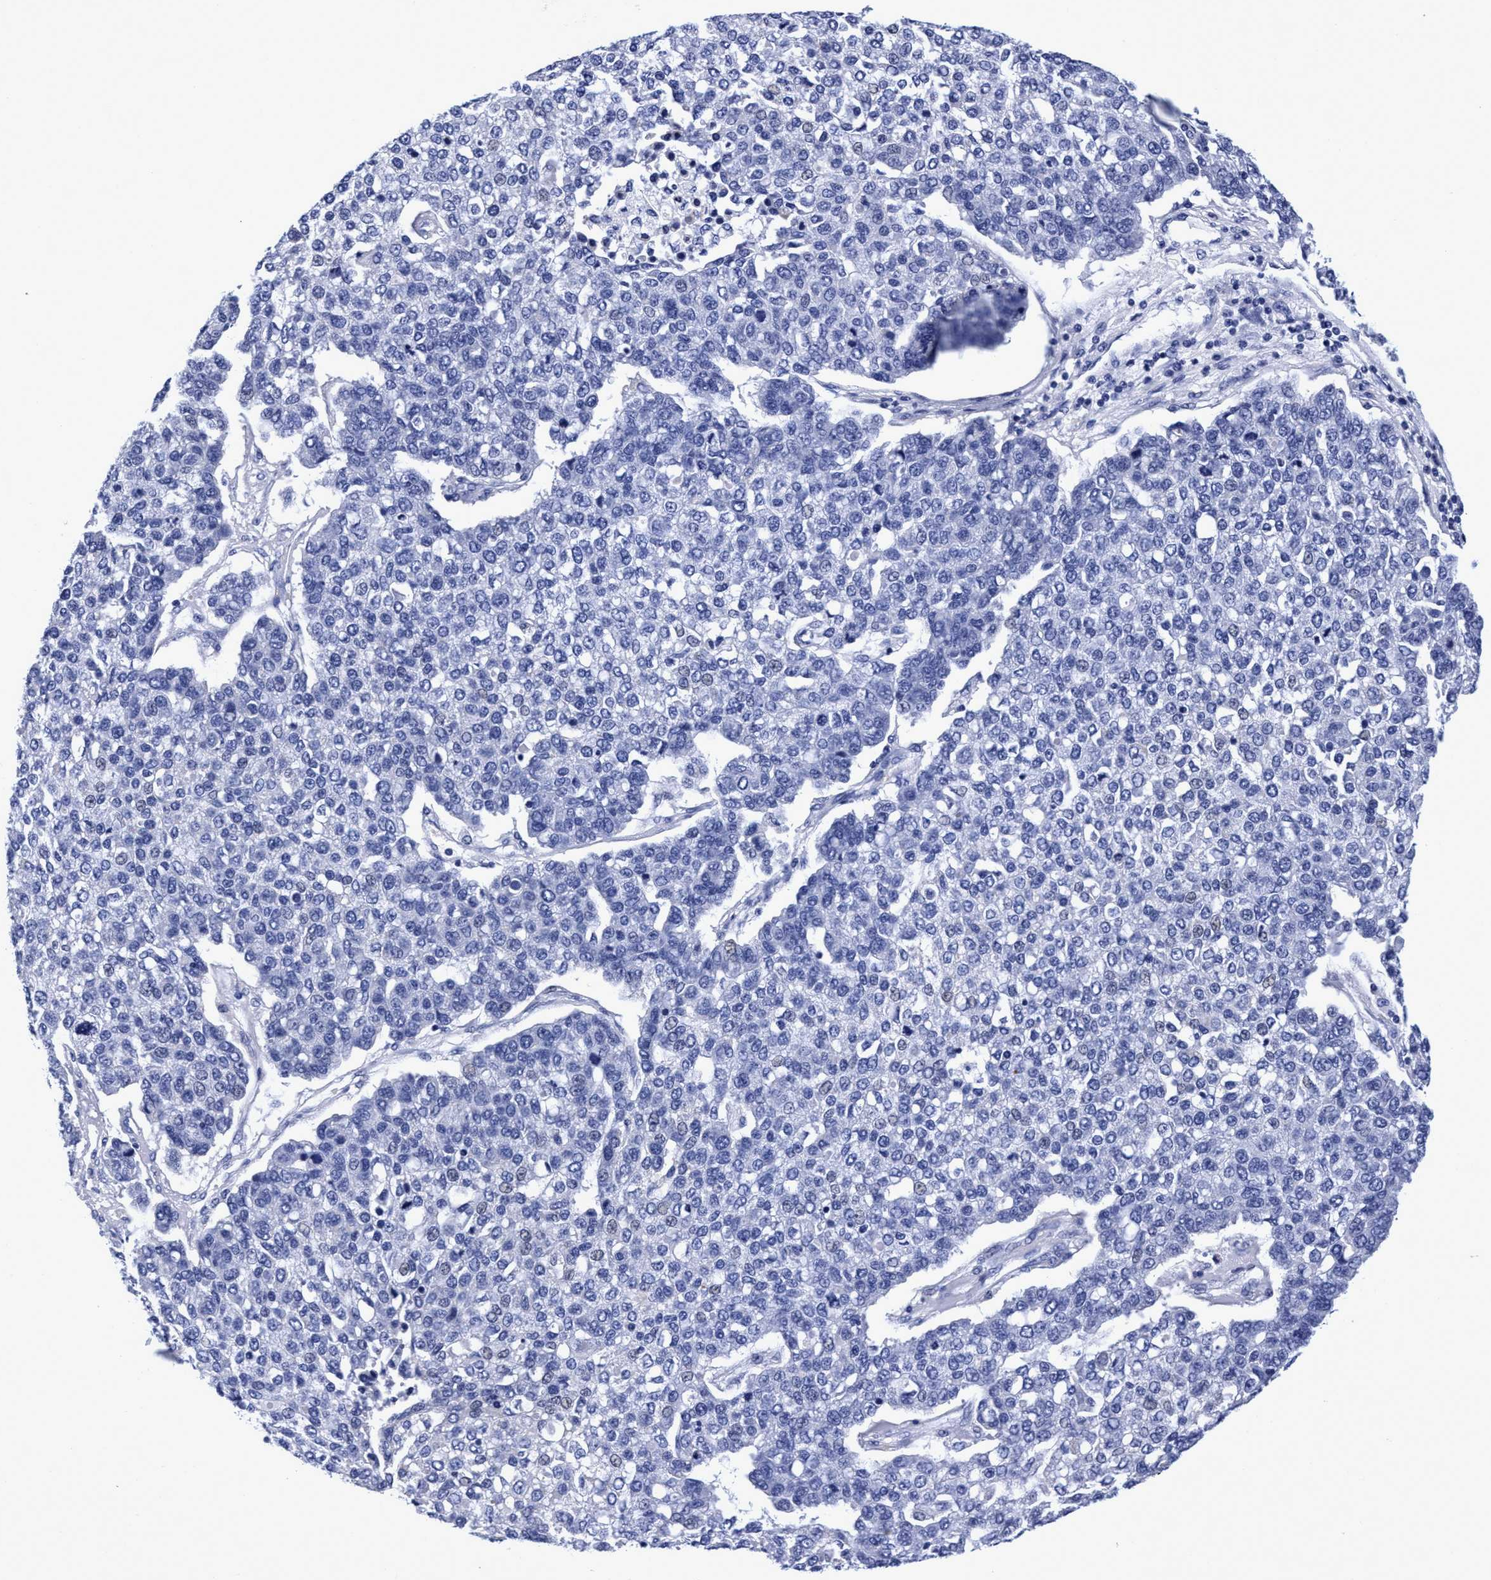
{"staining": {"intensity": "negative", "quantity": "none", "location": "none"}, "tissue": "pancreatic cancer", "cell_type": "Tumor cells", "image_type": "cancer", "snomed": [{"axis": "morphology", "description": "Adenocarcinoma, NOS"}, {"axis": "topography", "description": "Pancreas"}], "caption": "This is an IHC photomicrograph of human pancreatic cancer (adenocarcinoma). There is no staining in tumor cells.", "gene": "PLPPR1", "patient": {"sex": "female", "age": 61}}